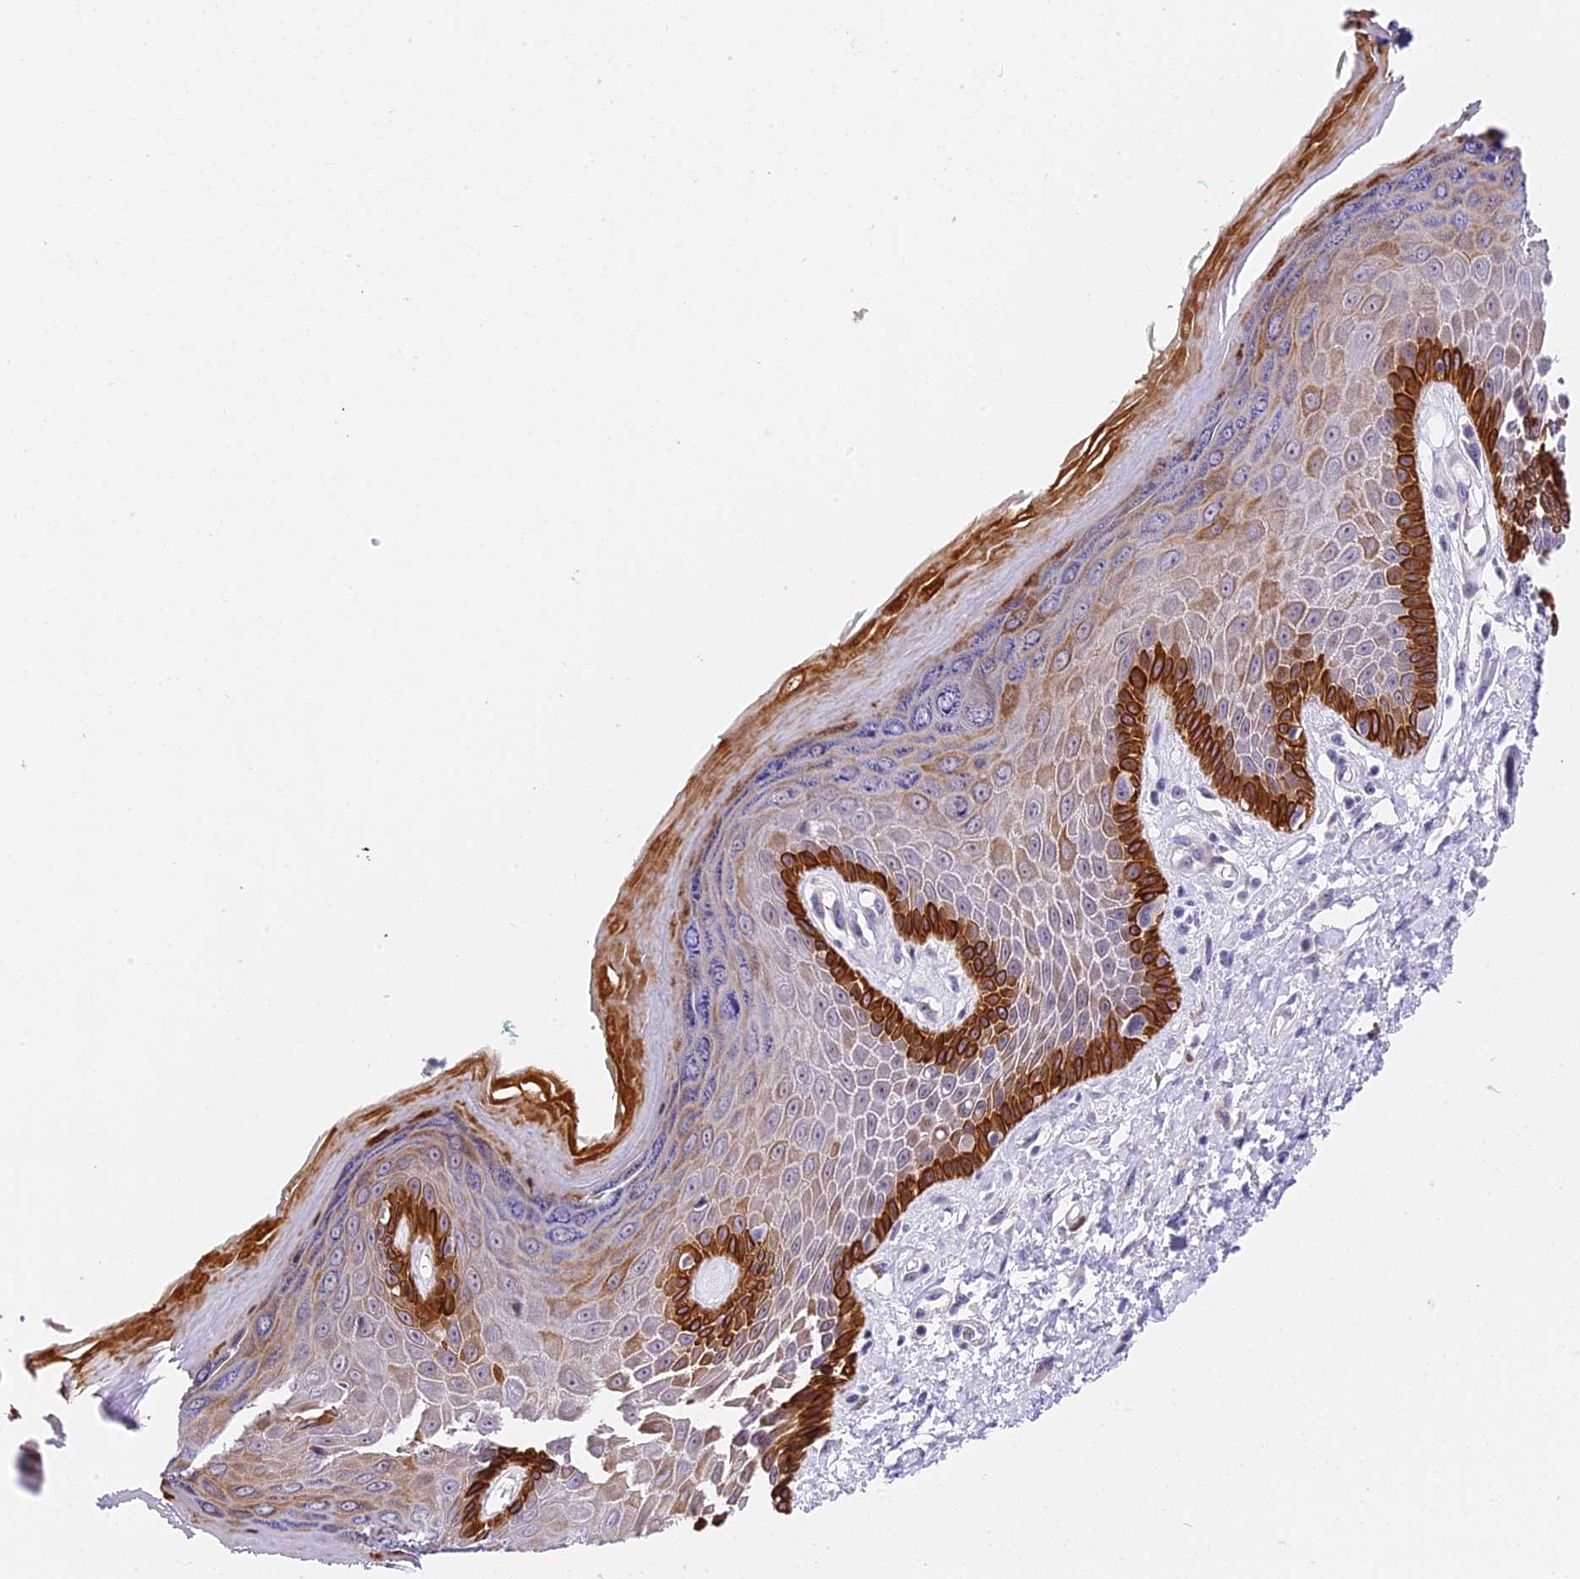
{"staining": {"intensity": "strong", "quantity": "25%-75%", "location": "cytoplasmic/membranous"}, "tissue": "skin", "cell_type": "Epidermal cells", "image_type": "normal", "snomed": [{"axis": "morphology", "description": "Normal tissue, NOS"}, {"axis": "topography", "description": "Anal"}], "caption": "The photomicrograph demonstrates a brown stain indicating the presence of a protein in the cytoplasmic/membranous of epidermal cells in skin. (Stains: DAB (3,3'-diaminobenzidine) in brown, nuclei in blue, Microscopy: brightfield microscopy at high magnification).", "gene": "MIDN", "patient": {"sex": "male", "age": 78}}